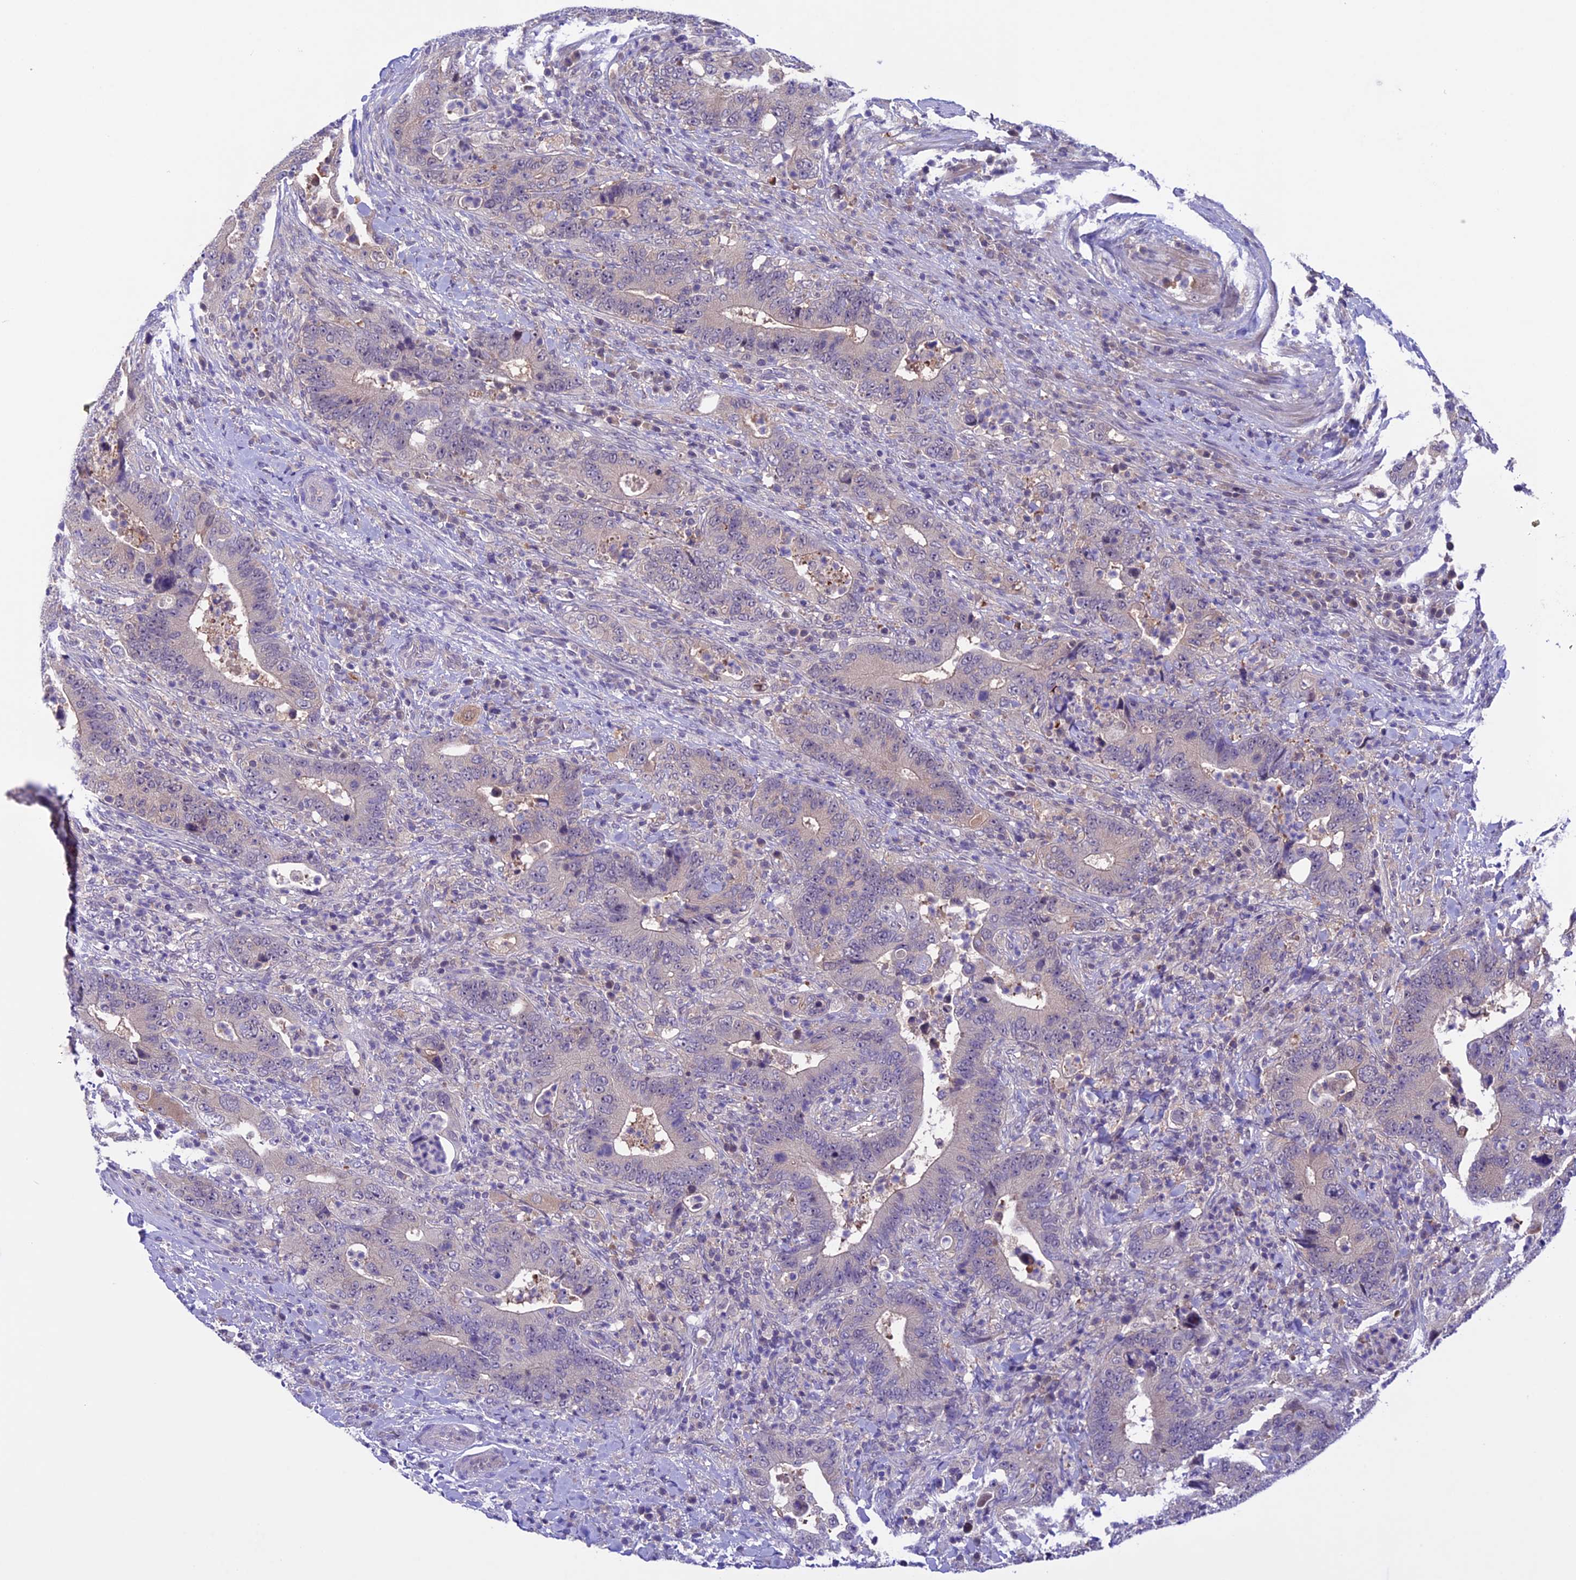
{"staining": {"intensity": "negative", "quantity": "none", "location": "none"}, "tissue": "colorectal cancer", "cell_type": "Tumor cells", "image_type": "cancer", "snomed": [{"axis": "morphology", "description": "Adenocarcinoma, NOS"}, {"axis": "topography", "description": "Colon"}], "caption": "This is an immunohistochemistry photomicrograph of human colorectal cancer (adenocarcinoma). There is no staining in tumor cells.", "gene": "XKR7", "patient": {"sex": "female", "age": 75}}